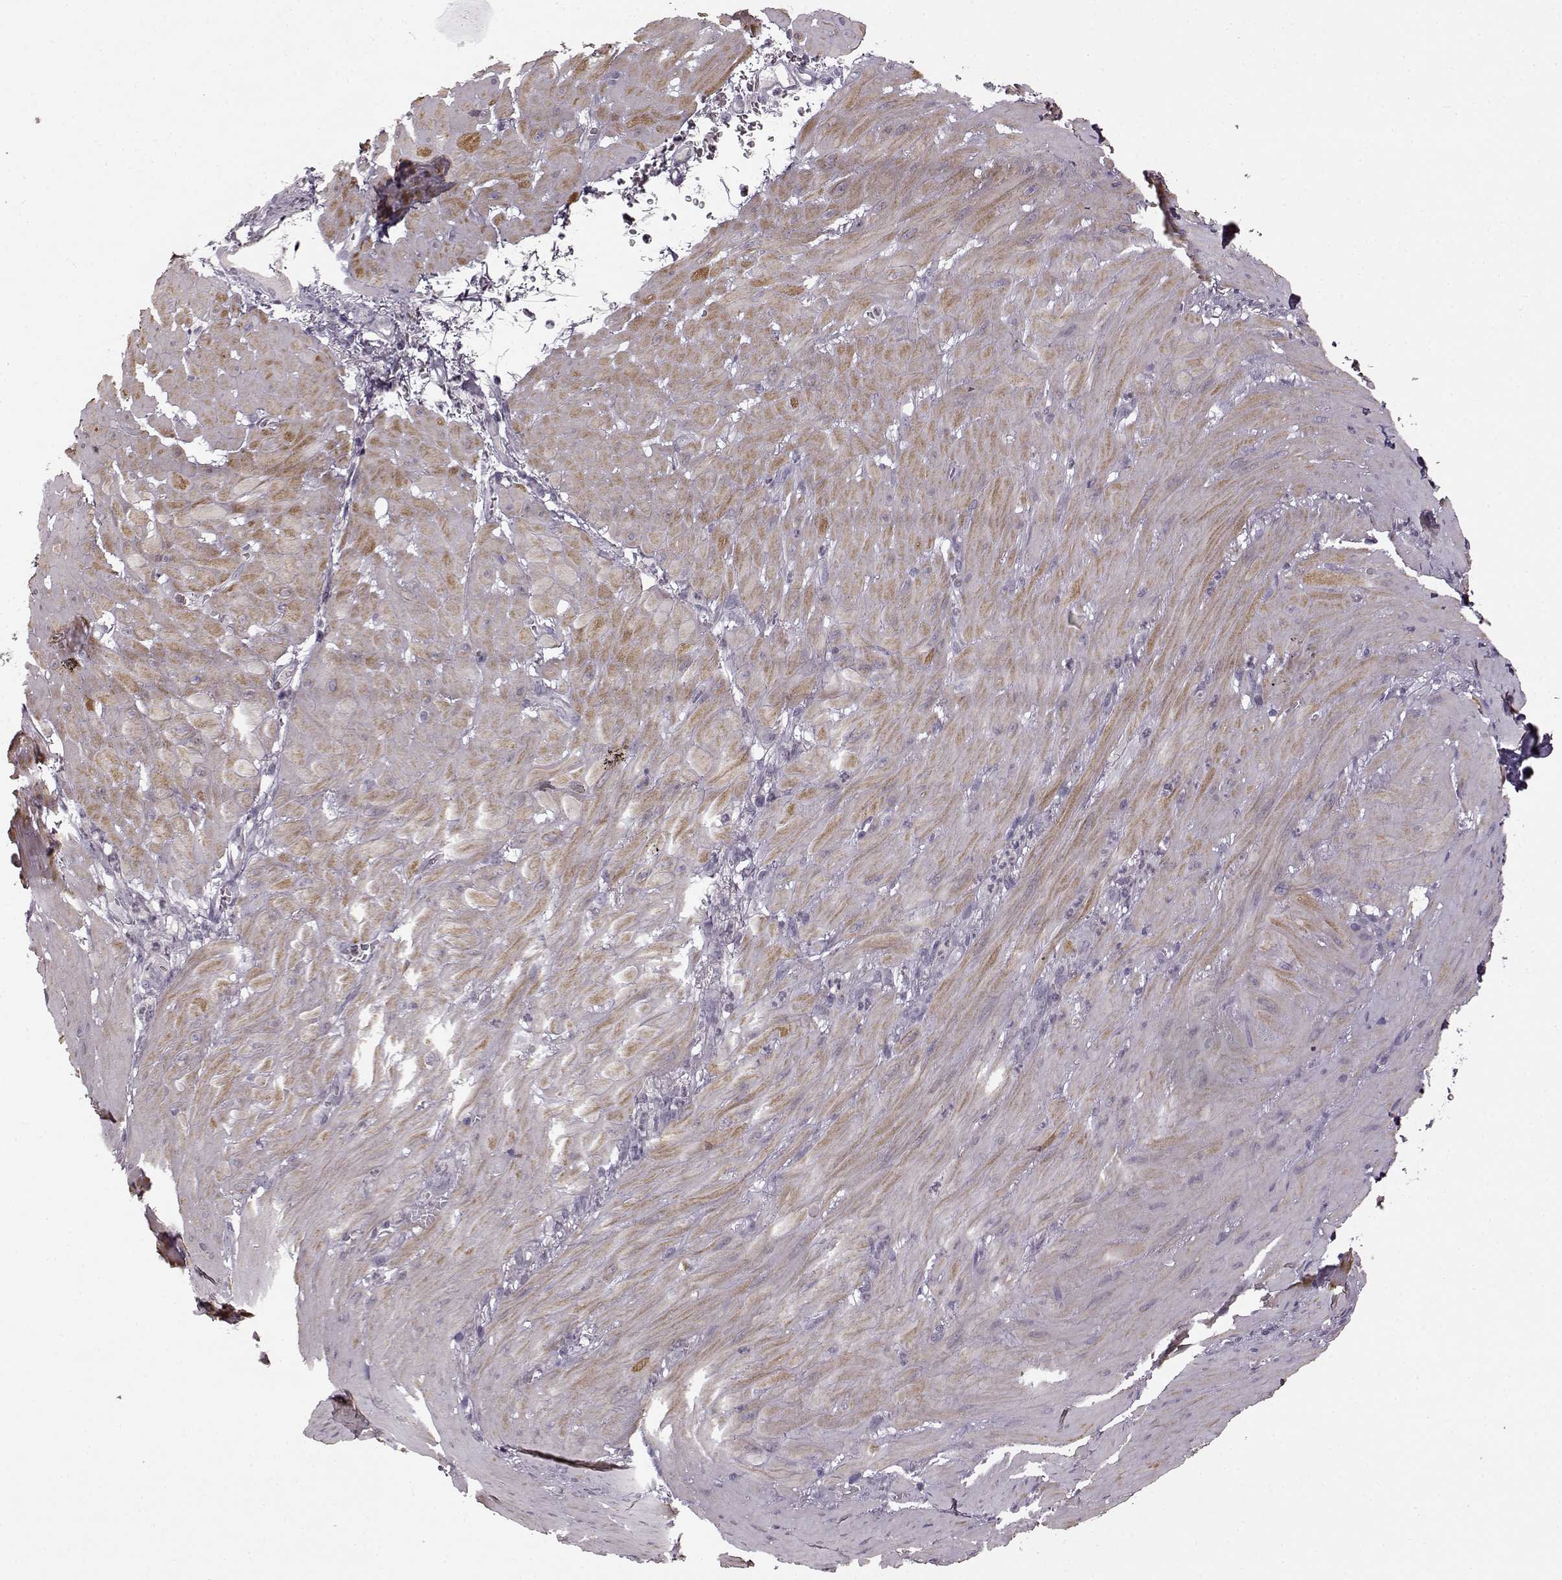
{"staining": {"intensity": "negative", "quantity": "none", "location": "none"}, "tissue": "stomach cancer", "cell_type": "Tumor cells", "image_type": "cancer", "snomed": [{"axis": "morphology", "description": "Normal tissue, NOS"}, {"axis": "morphology", "description": "Adenocarcinoma, NOS"}, {"axis": "topography", "description": "Esophagus"}, {"axis": "topography", "description": "Stomach, upper"}], "caption": "Immunohistochemistry of human stomach cancer shows no positivity in tumor cells.", "gene": "CNGA3", "patient": {"sex": "male", "age": 74}}